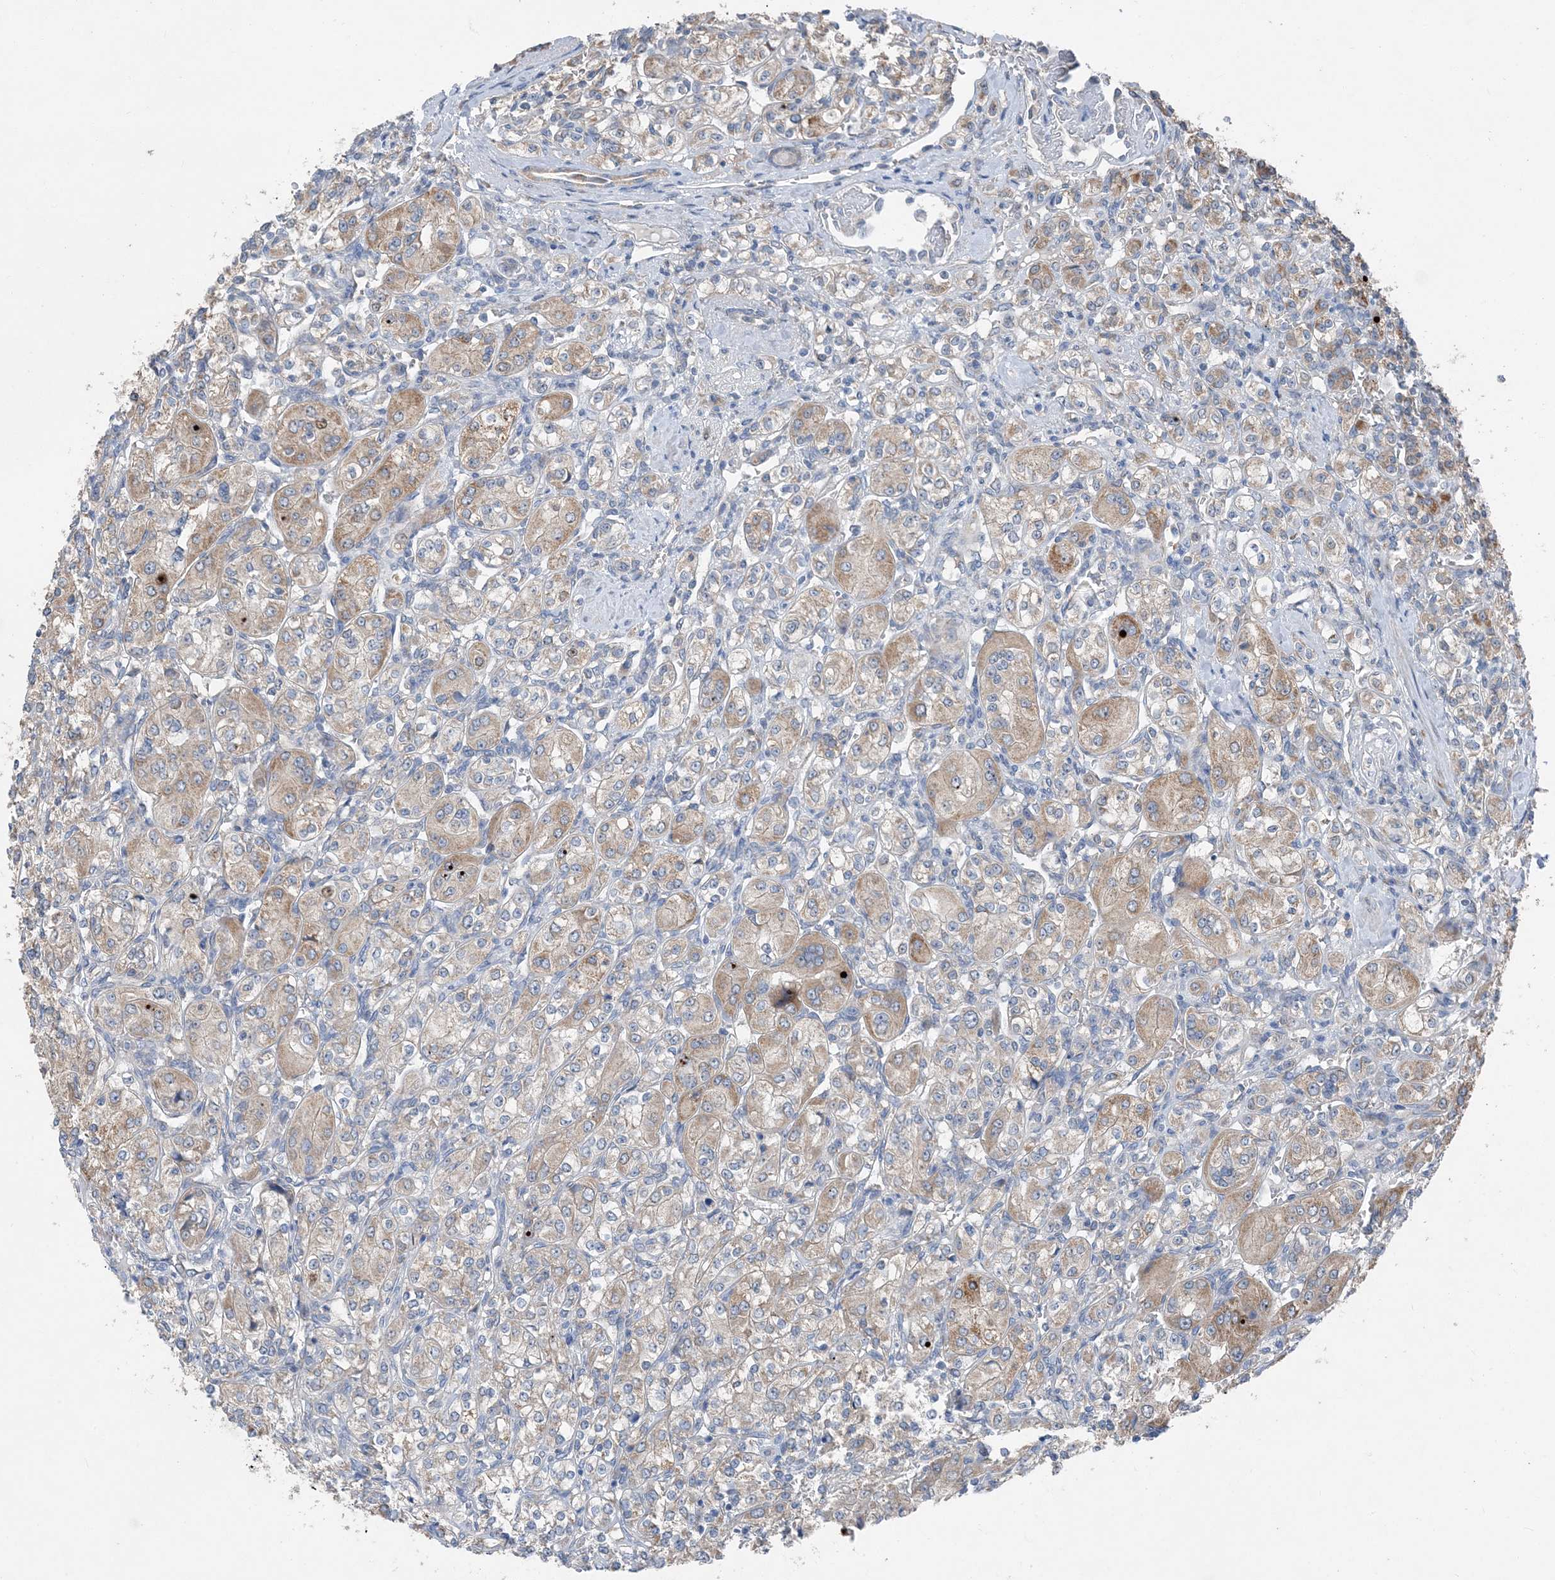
{"staining": {"intensity": "moderate", "quantity": "25%-75%", "location": "cytoplasmic/membranous"}, "tissue": "renal cancer", "cell_type": "Tumor cells", "image_type": "cancer", "snomed": [{"axis": "morphology", "description": "Adenocarcinoma, NOS"}, {"axis": "topography", "description": "Kidney"}], "caption": "A brown stain highlights moderate cytoplasmic/membranous positivity of a protein in renal adenocarcinoma tumor cells.", "gene": "DHX30", "patient": {"sex": "male", "age": 77}}